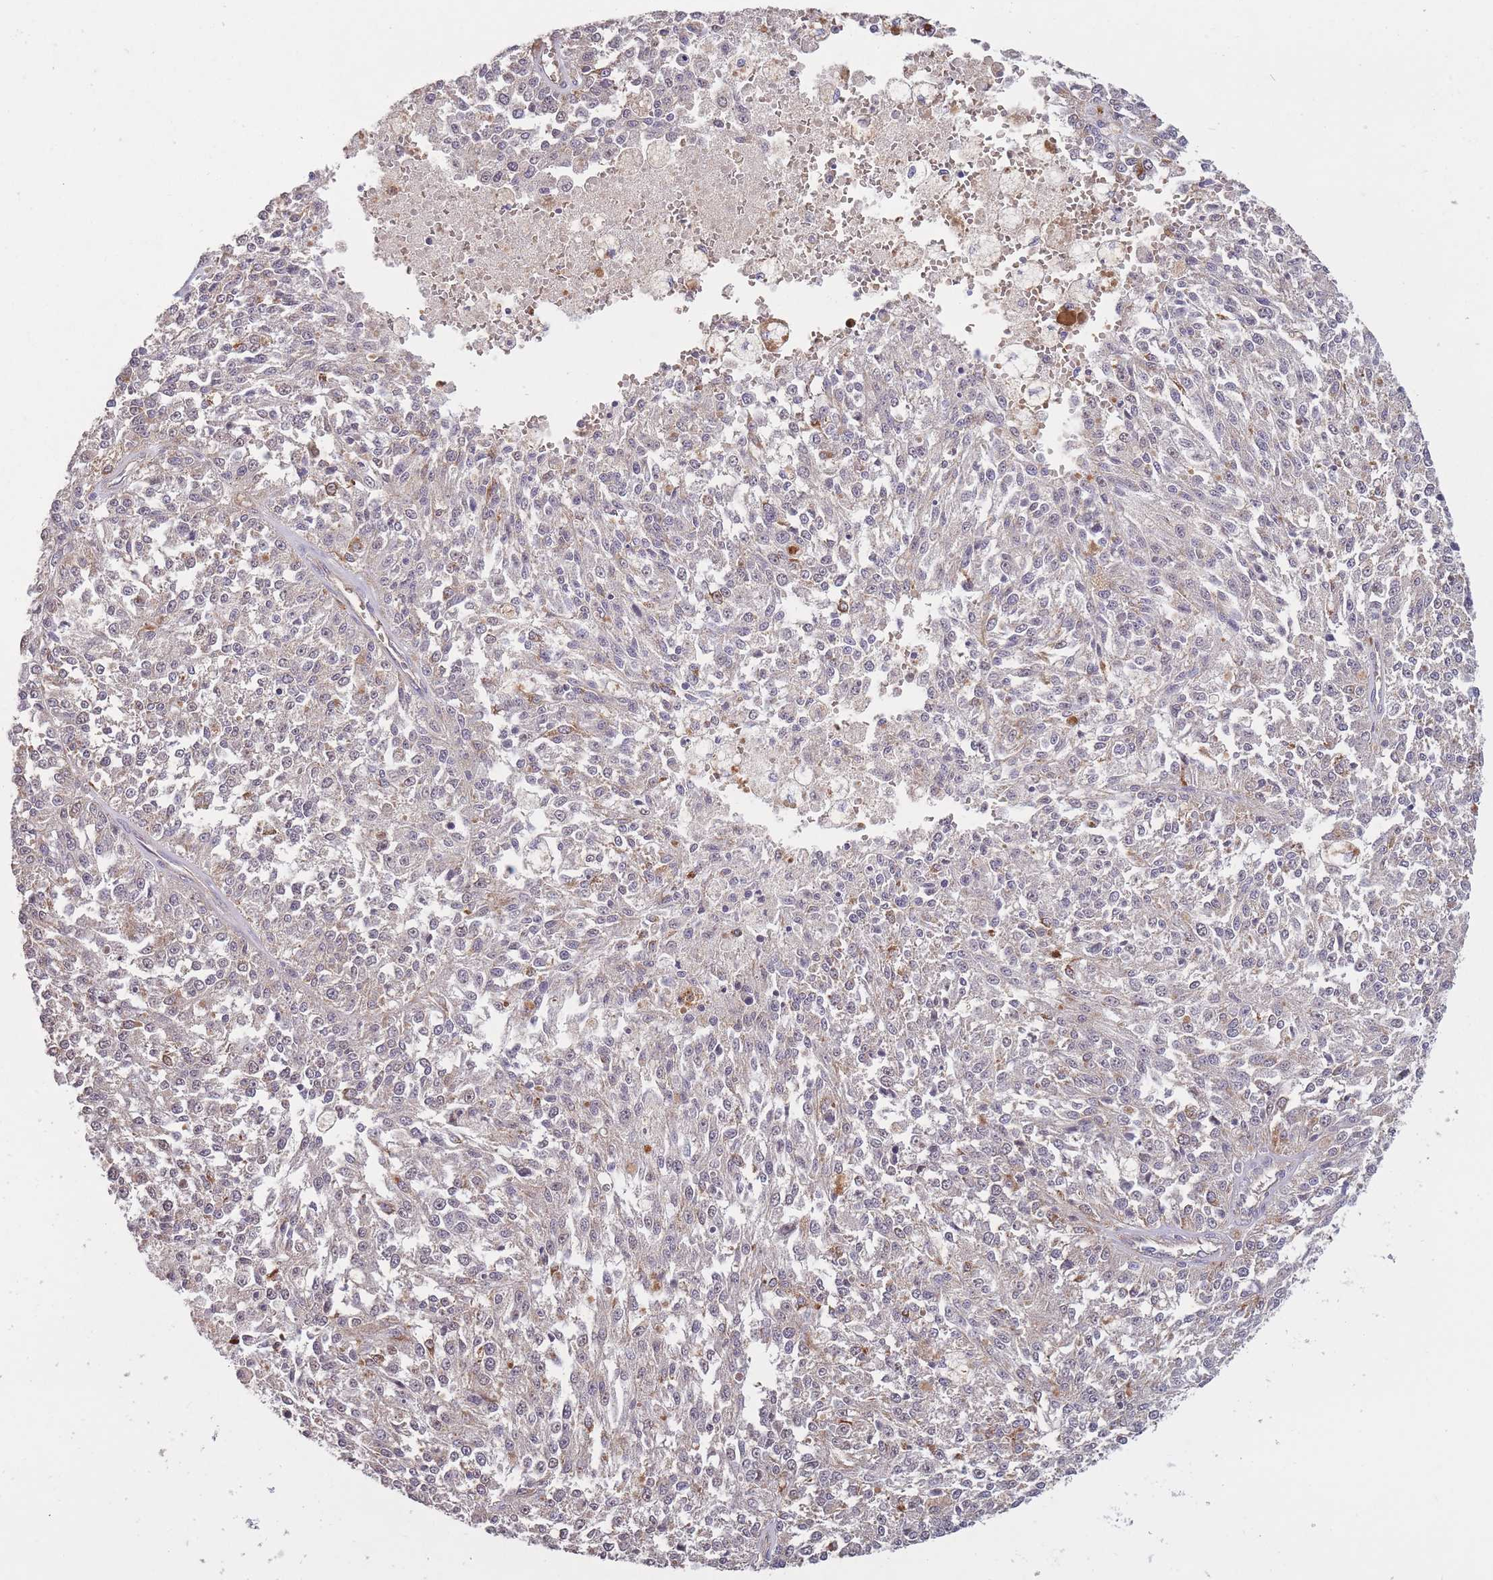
{"staining": {"intensity": "negative", "quantity": "none", "location": "none"}, "tissue": "melanoma", "cell_type": "Tumor cells", "image_type": "cancer", "snomed": [{"axis": "morphology", "description": "Malignant melanoma, NOS"}, {"axis": "topography", "description": "Skin"}], "caption": "Immunohistochemistry (IHC) of human malignant melanoma displays no positivity in tumor cells.", "gene": "KIAA1755", "patient": {"sex": "female", "age": 64}}